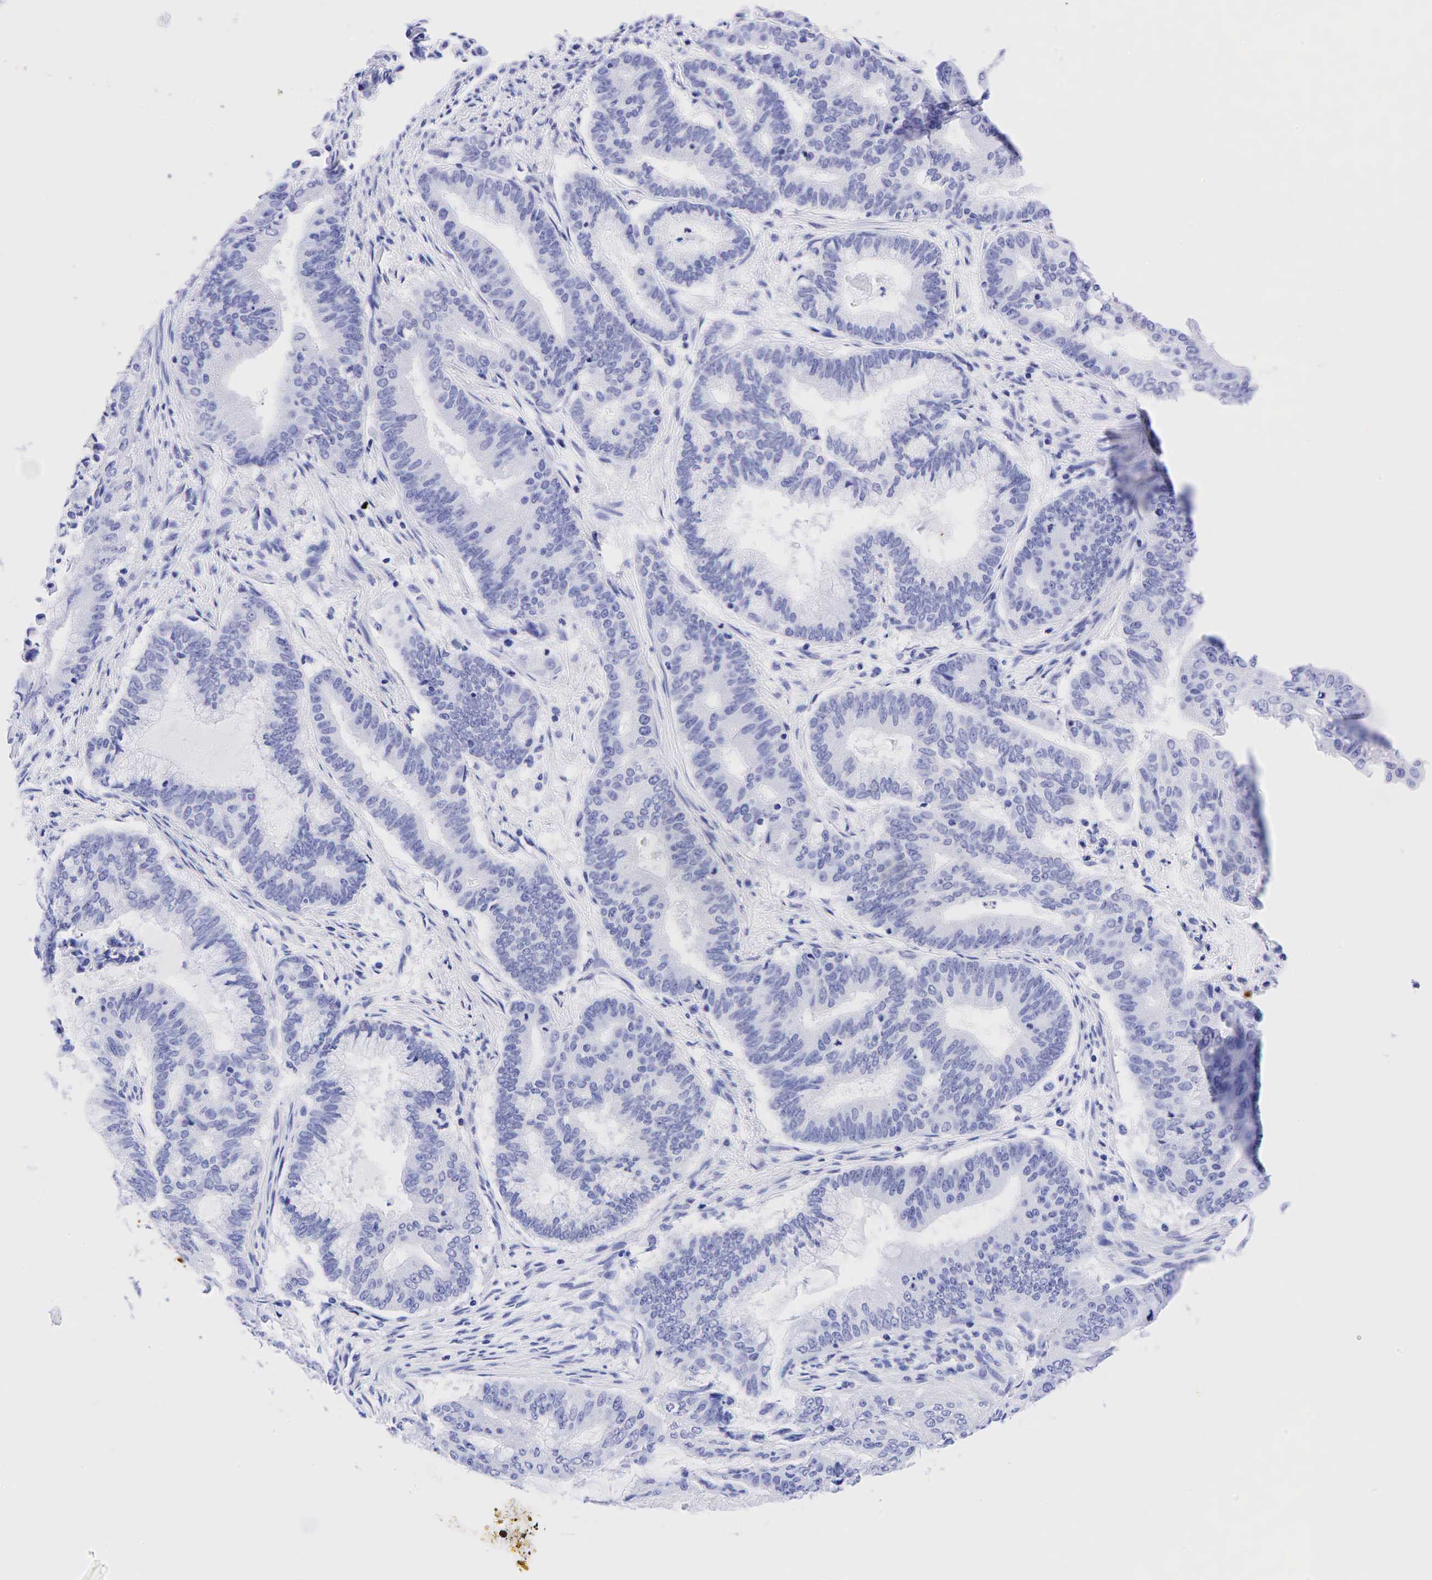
{"staining": {"intensity": "negative", "quantity": "none", "location": "none"}, "tissue": "endometrial cancer", "cell_type": "Tumor cells", "image_type": "cancer", "snomed": [{"axis": "morphology", "description": "Adenocarcinoma, NOS"}, {"axis": "topography", "description": "Endometrium"}], "caption": "Immunohistochemistry (IHC) photomicrograph of human endometrial cancer (adenocarcinoma) stained for a protein (brown), which demonstrates no positivity in tumor cells.", "gene": "KRT7", "patient": {"sex": "female", "age": 63}}